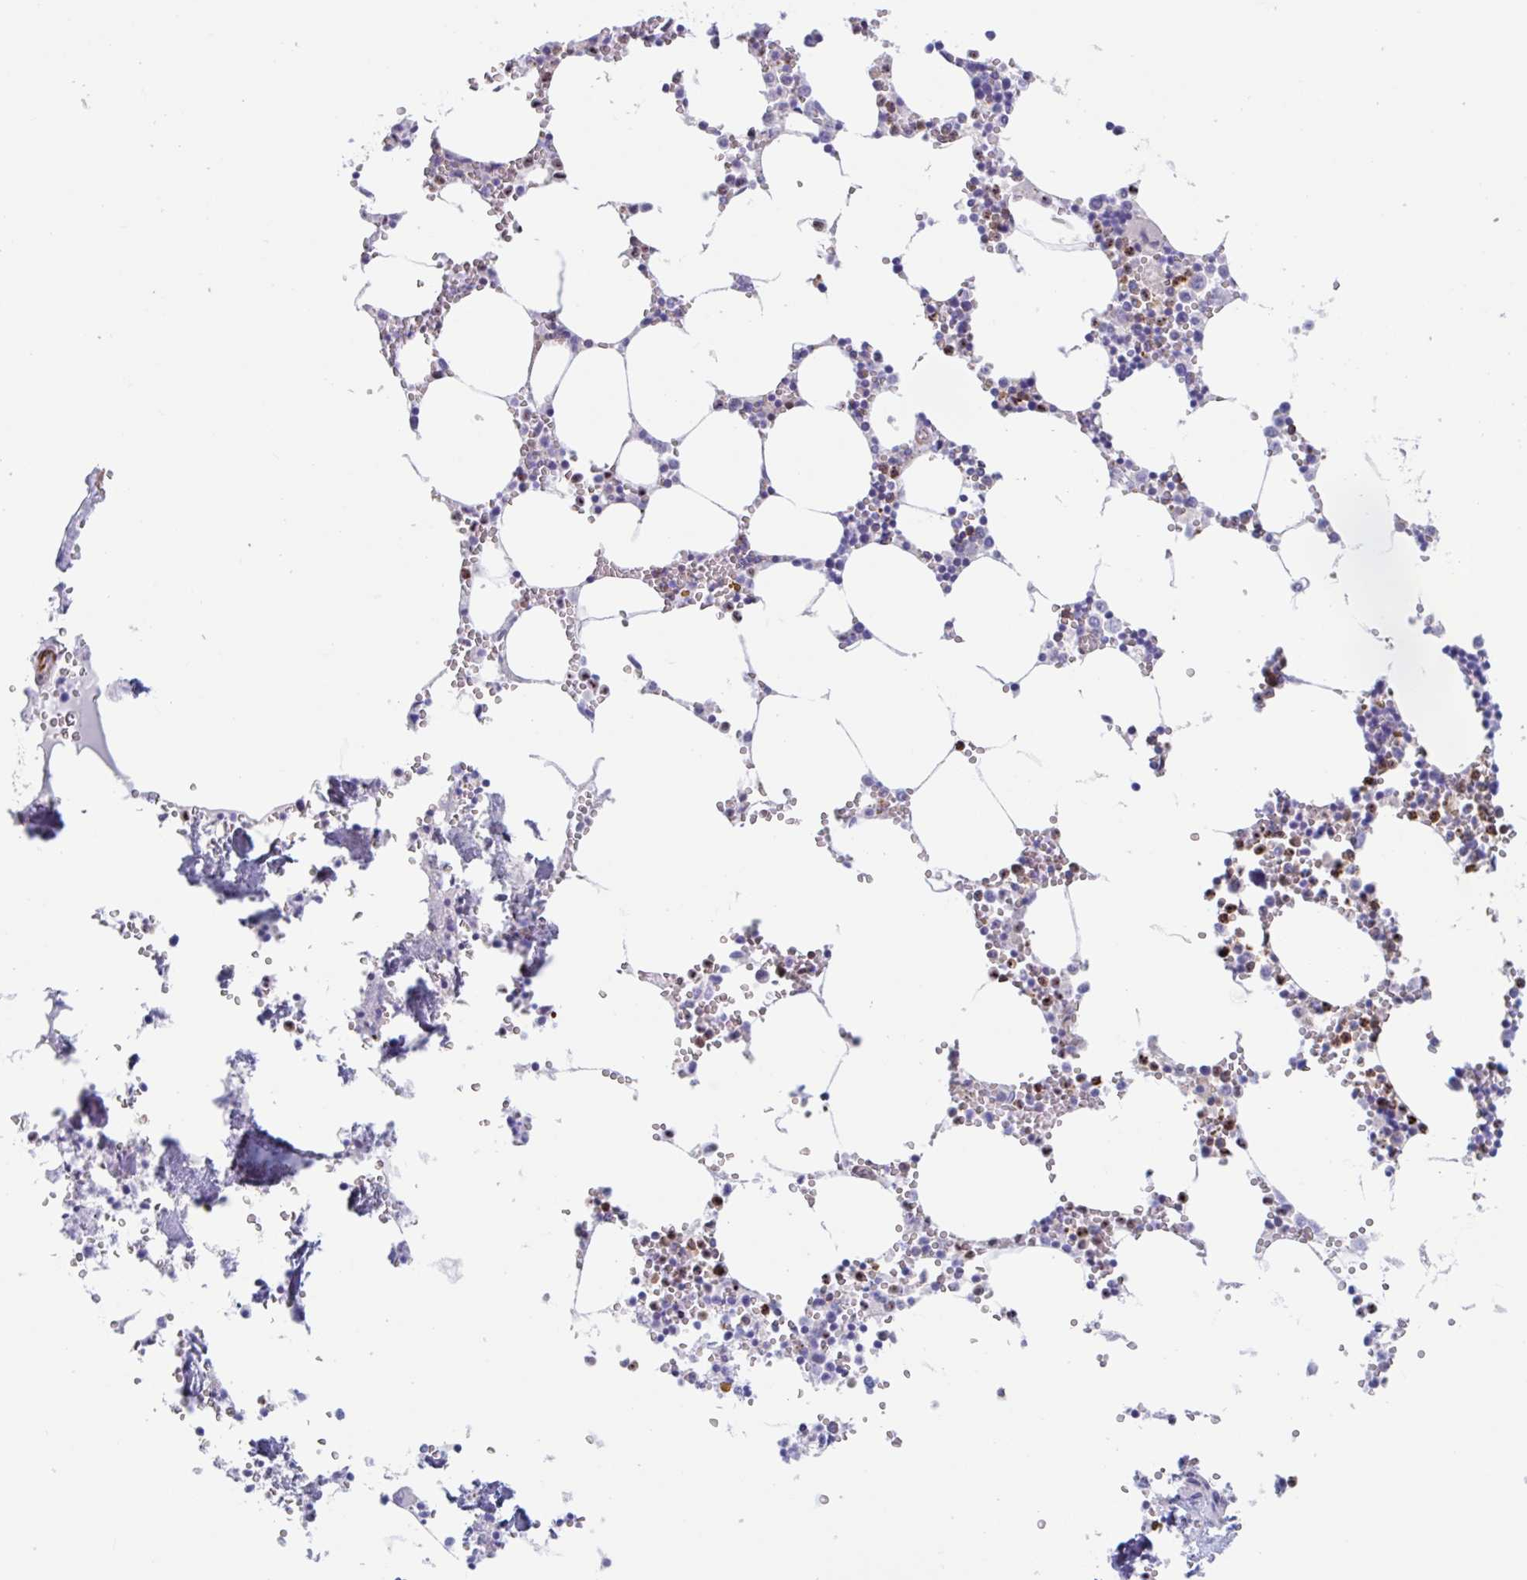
{"staining": {"intensity": "moderate", "quantity": "25%-75%", "location": "cytoplasmic/membranous,nuclear"}, "tissue": "bone marrow", "cell_type": "Hematopoietic cells", "image_type": "normal", "snomed": [{"axis": "morphology", "description": "Normal tissue, NOS"}, {"axis": "topography", "description": "Bone marrow"}], "caption": "Immunohistochemical staining of benign human bone marrow reveals 25%-75% levels of moderate cytoplasmic/membranous,nuclear protein expression in approximately 25%-75% of hematopoietic cells. Immunohistochemistry stains the protein of interest in brown and the nuclei are stained blue.", "gene": "EFHD1", "patient": {"sex": "male", "age": 54}}